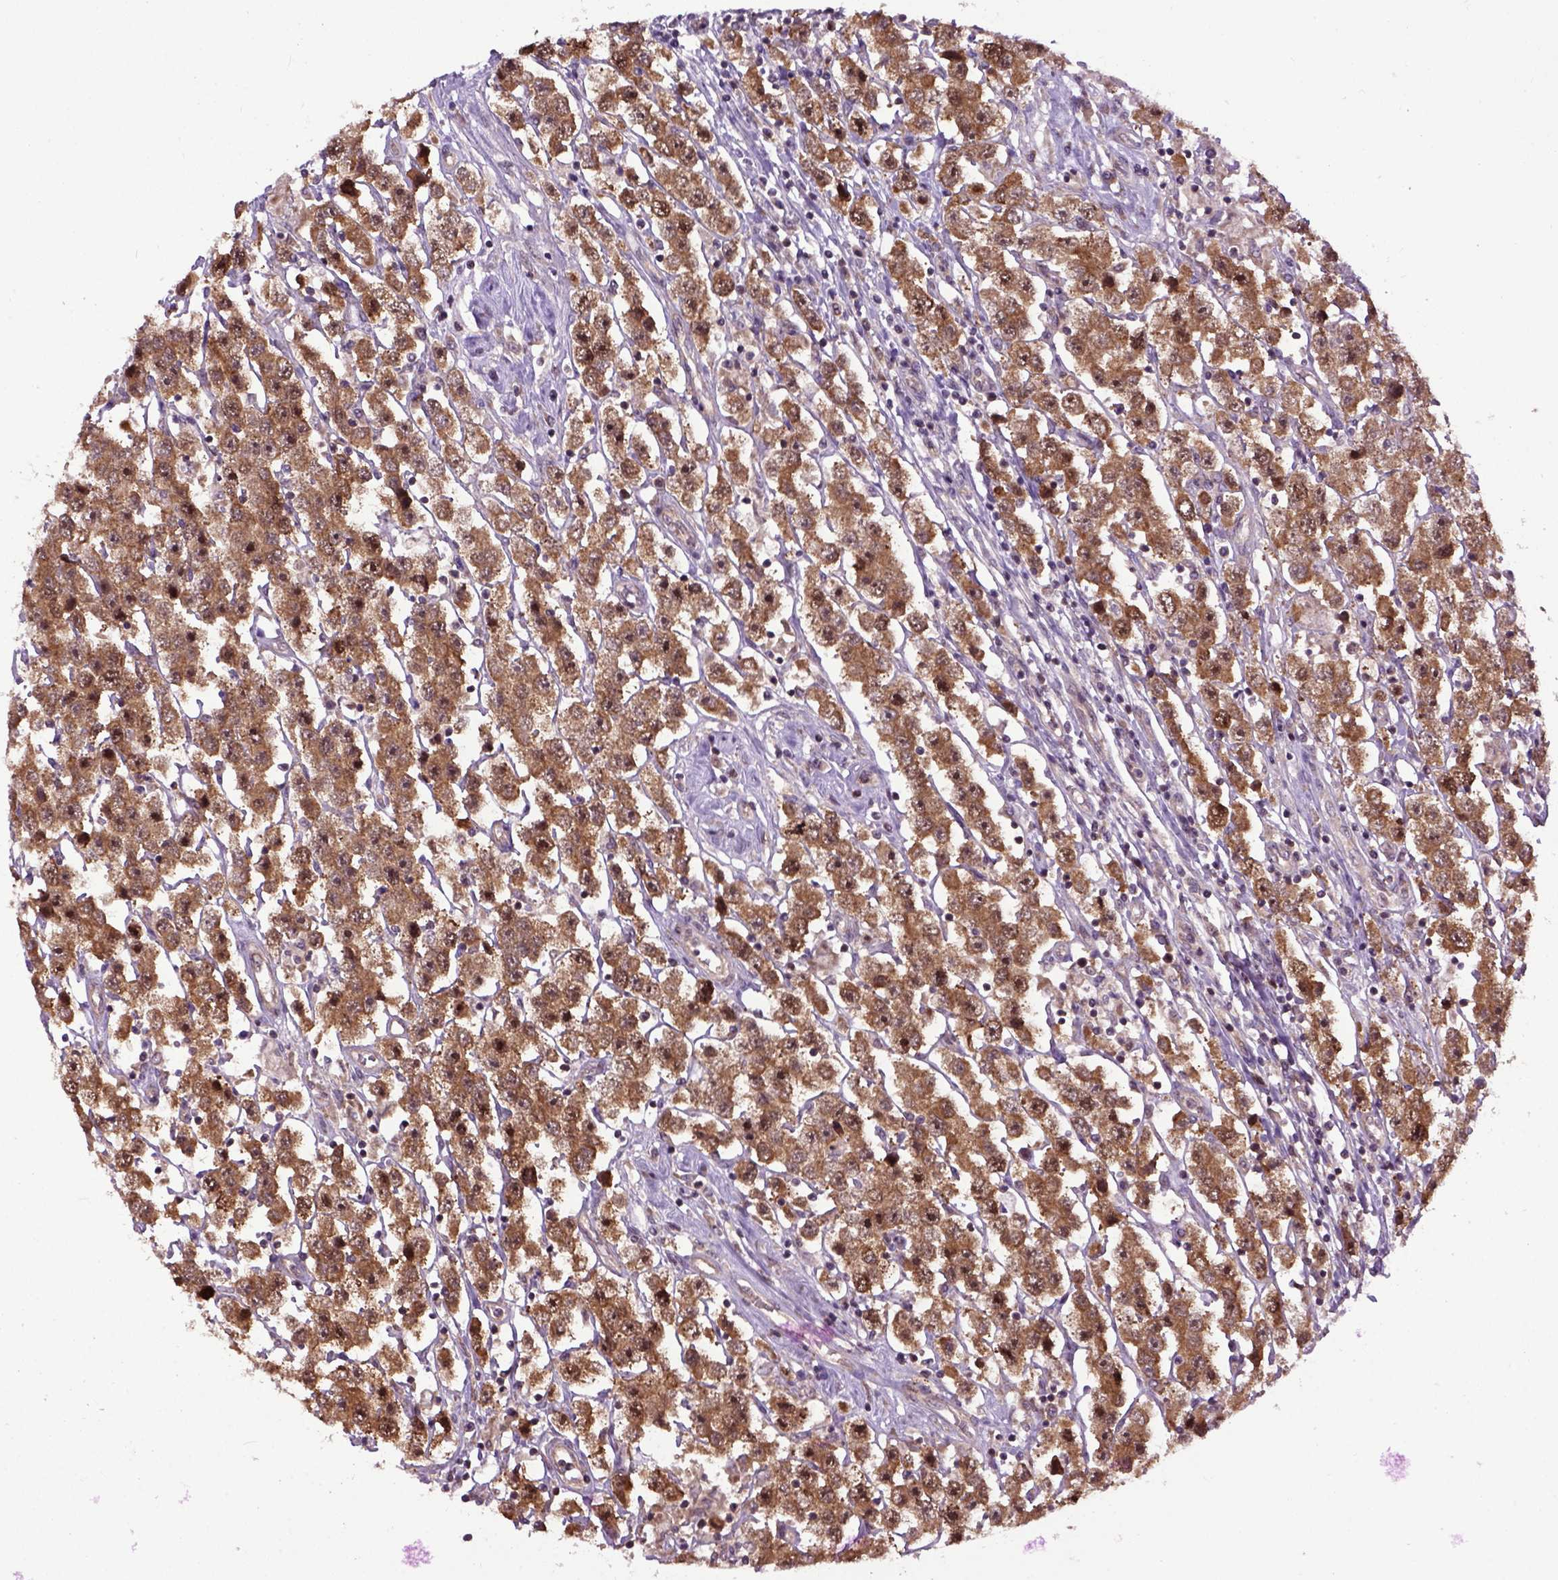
{"staining": {"intensity": "strong", "quantity": ">75%", "location": "cytoplasmic/membranous,nuclear"}, "tissue": "testis cancer", "cell_type": "Tumor cells", "image_type": "cancer", "snomed": [{"axis": "morphology", "description": "Seminoma, NOS"}, {"axis": "topography", "description": "Testis"}], "caption": "A high-resolution histopathology image shows IHC staining of testis cancer (seminoma), which displays strong cytoplasmic/membranous and nuclear positivity in about >75% of tumor cells.", "gene": "WDR48", "patient": {"sex": "male", "age": 45}}